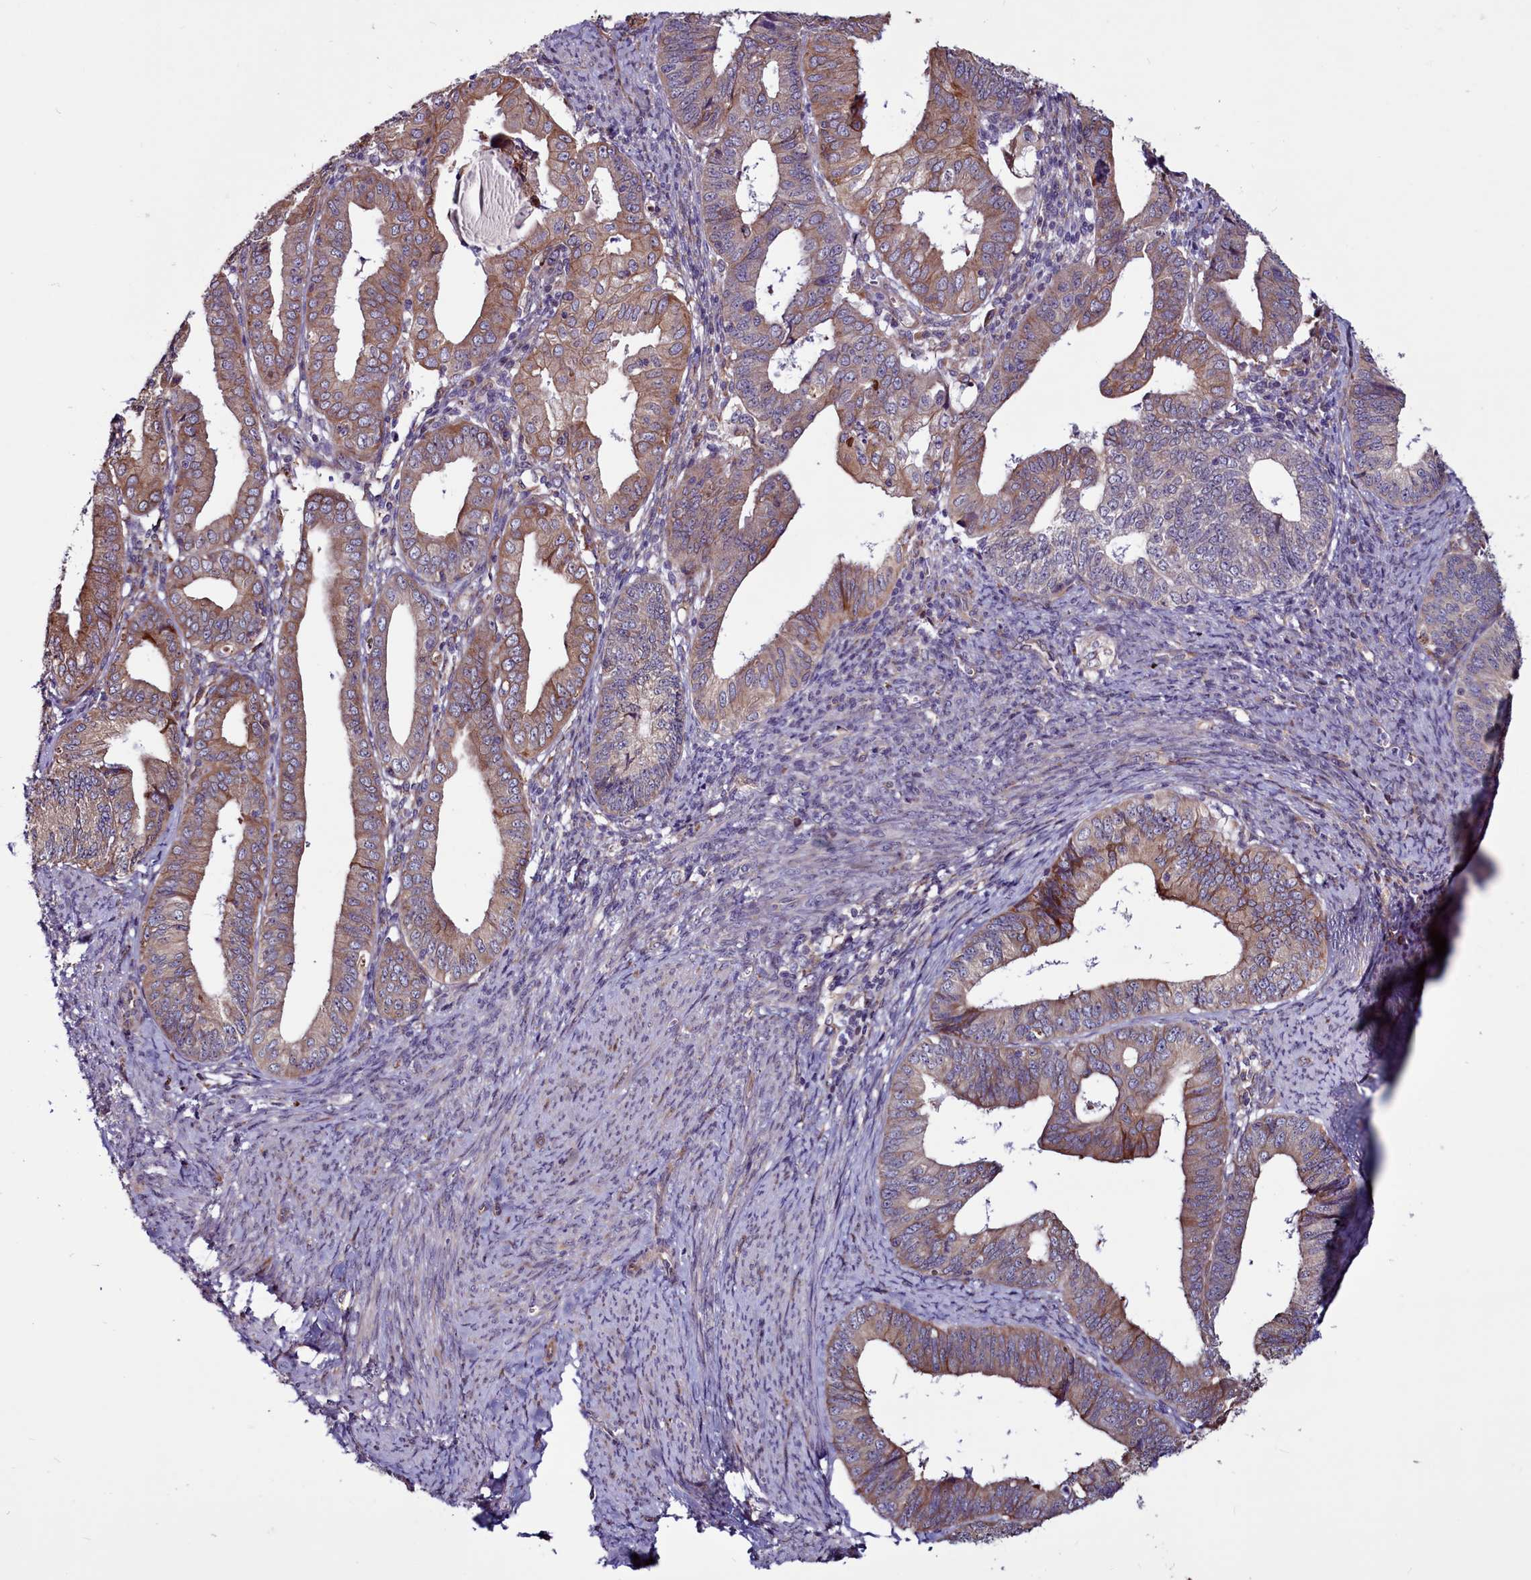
{"staining": {"intensity": "moderate", "quantity": ">75%", "location": "cytoplasmic/membranous"}, "tissue": "endometrial cancer", "cell_type": "Tumor cells", "image_type": "cancer", "snomed": [{"axis": "morphology", "description": "Adenocarcinoma, NOS"}, {"axis": "topography", "description": "Endometrium"}], "caption": "Brown immunohistochemical staining in adenocarcinoma (endometrial) shows moderate cytoplasmic/membranous positivity in about >75% of tumor cells.", "gene": "MCRIP1", "patient": {"sex": "female", "age": 56}}